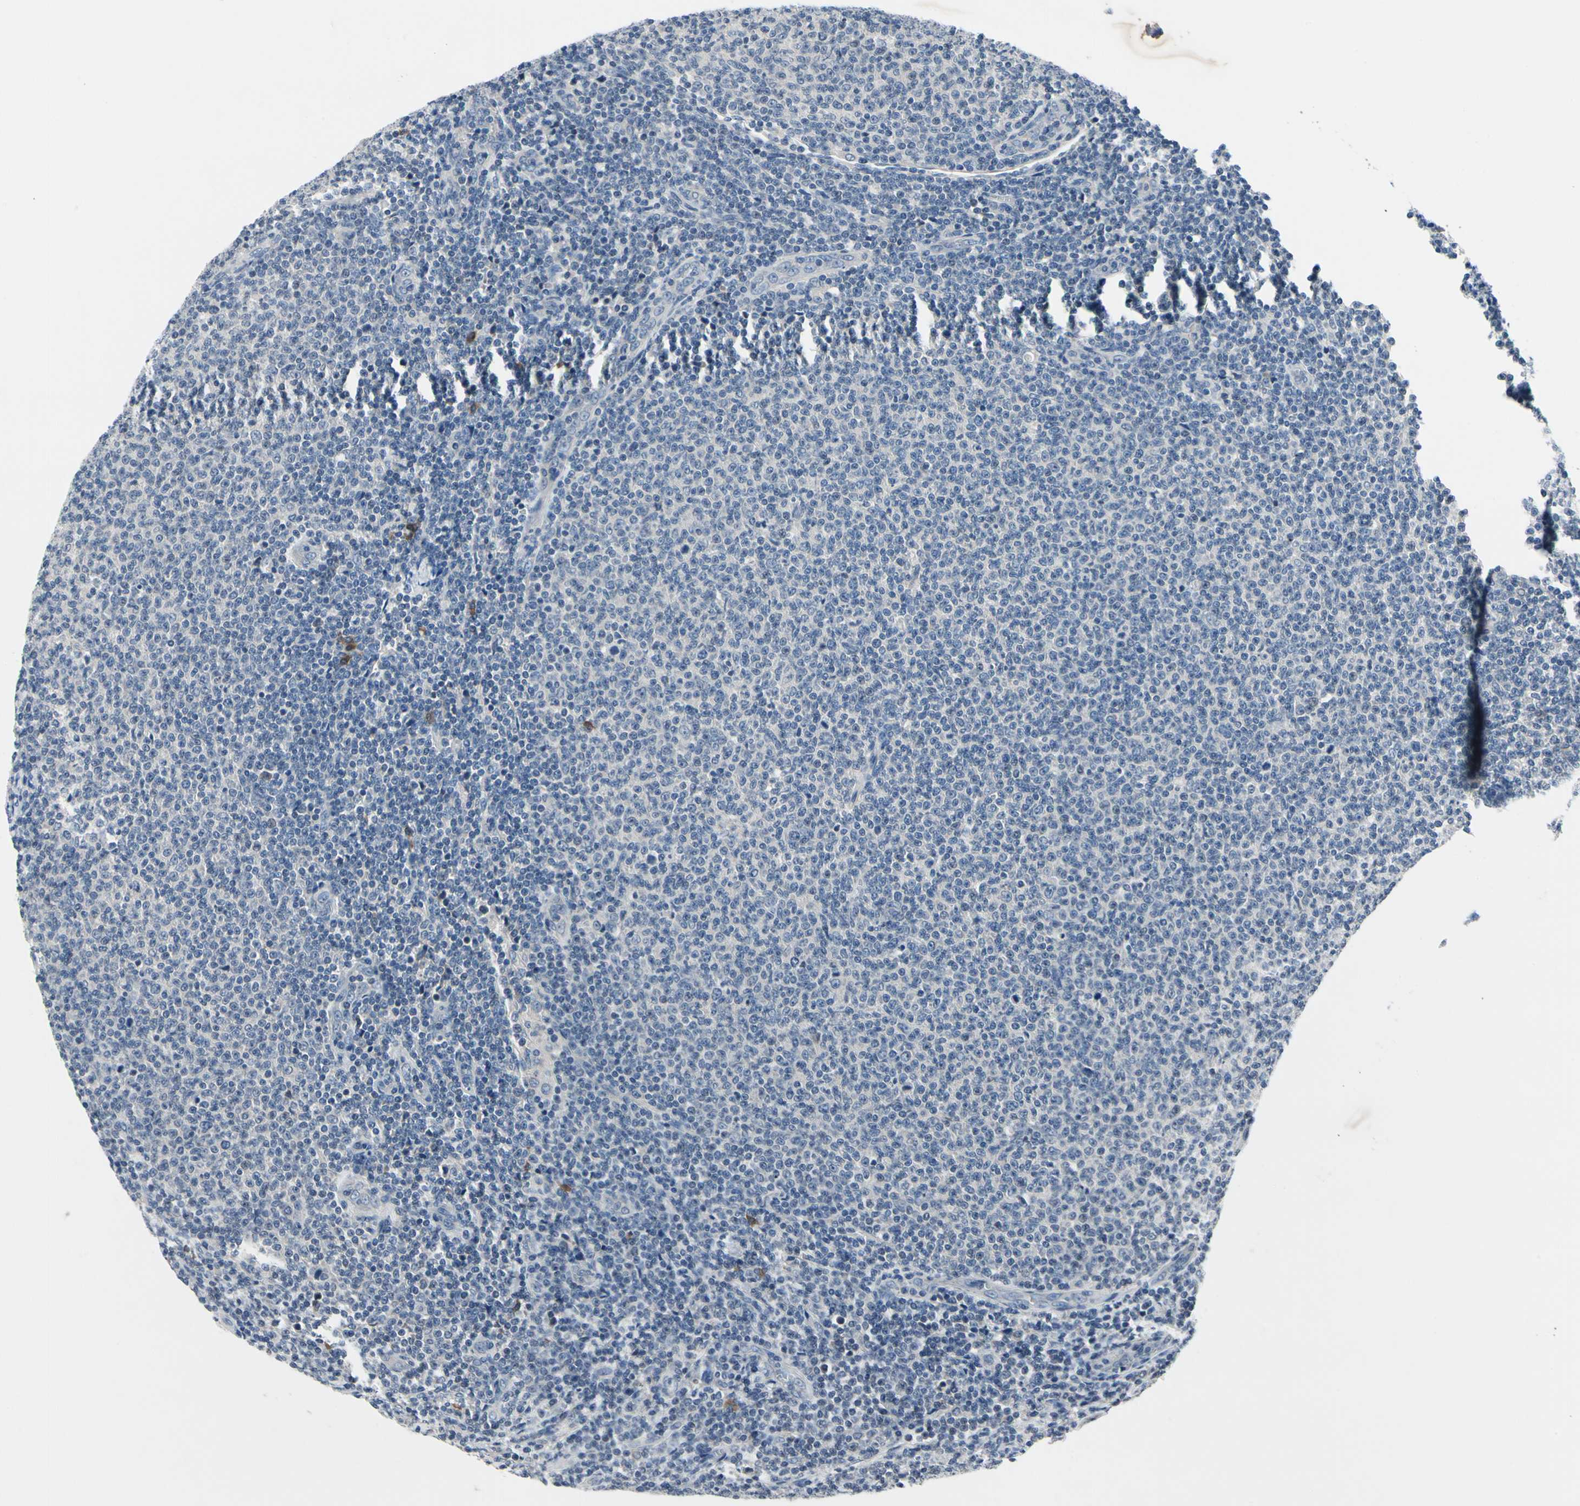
{"staining": {"intensity": "negative", "quantity": "none", "location": "none"}, "tissue": "lymphoma", "cell_type": "Tumor cells", "image_type": "cancer", "snomed": [{"axis": "morphology", "description": "Malignant lymphoma, non-Hodgkin's type, Low grade"}, {"axis": "topography", "description": "Lymph node"}], "caption": "This is a photomicrograph of immunohistochemistry (IHC) staining of lymphoma, which shows no staining in tumor cells. (IHC, brightfield microscopy, high magnification).", "gene": "SELENOK", "patient": {"sex": "male", "age": 66}}